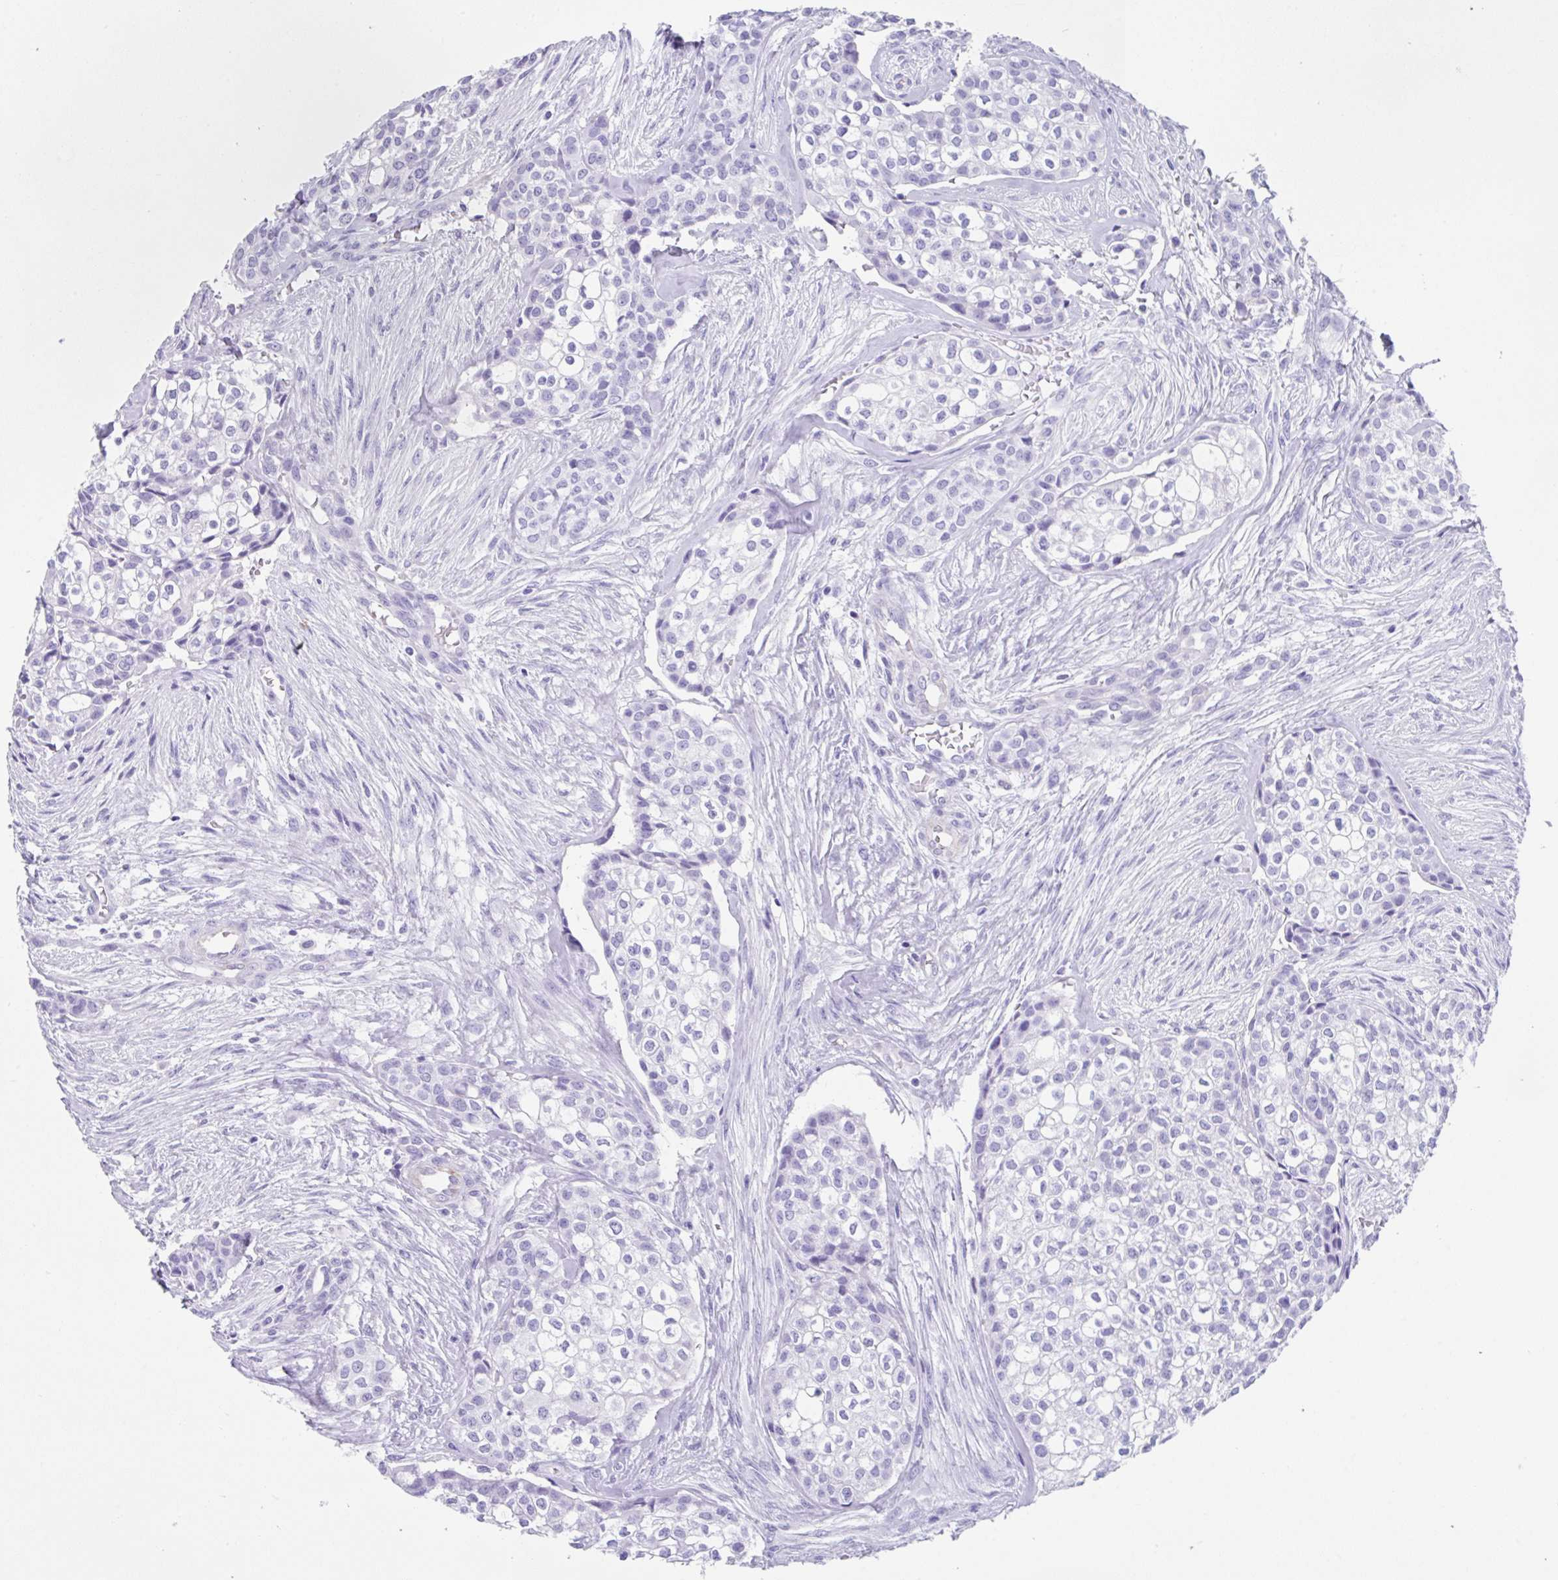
{"staining": {"intensity": "negative", "quantity": "none", "location": "none"}, "tissue": "head and neck cancer", "cell_type": "Tumor cells", "image_type": "cancer", "snomed": [{"axis": "morphology", "description": "Adenocarcinoma, NOS"}, {"axis": "topography", "description": "Head-Neck"}], "caption": "An immunohistochemistry (IHC) histopathology image of head and neck cancer is shown. There is no staining in tumor cells of head and neck cancer. (Stains: DAB (3,3'-diaminobenzidine) immunohistochemistry with hematoxylin counter stain, Microscopy: brightfield microscopy at high magnification).", "gene": "FAM107A", "patient": {"sex": "male", "age": 81}}